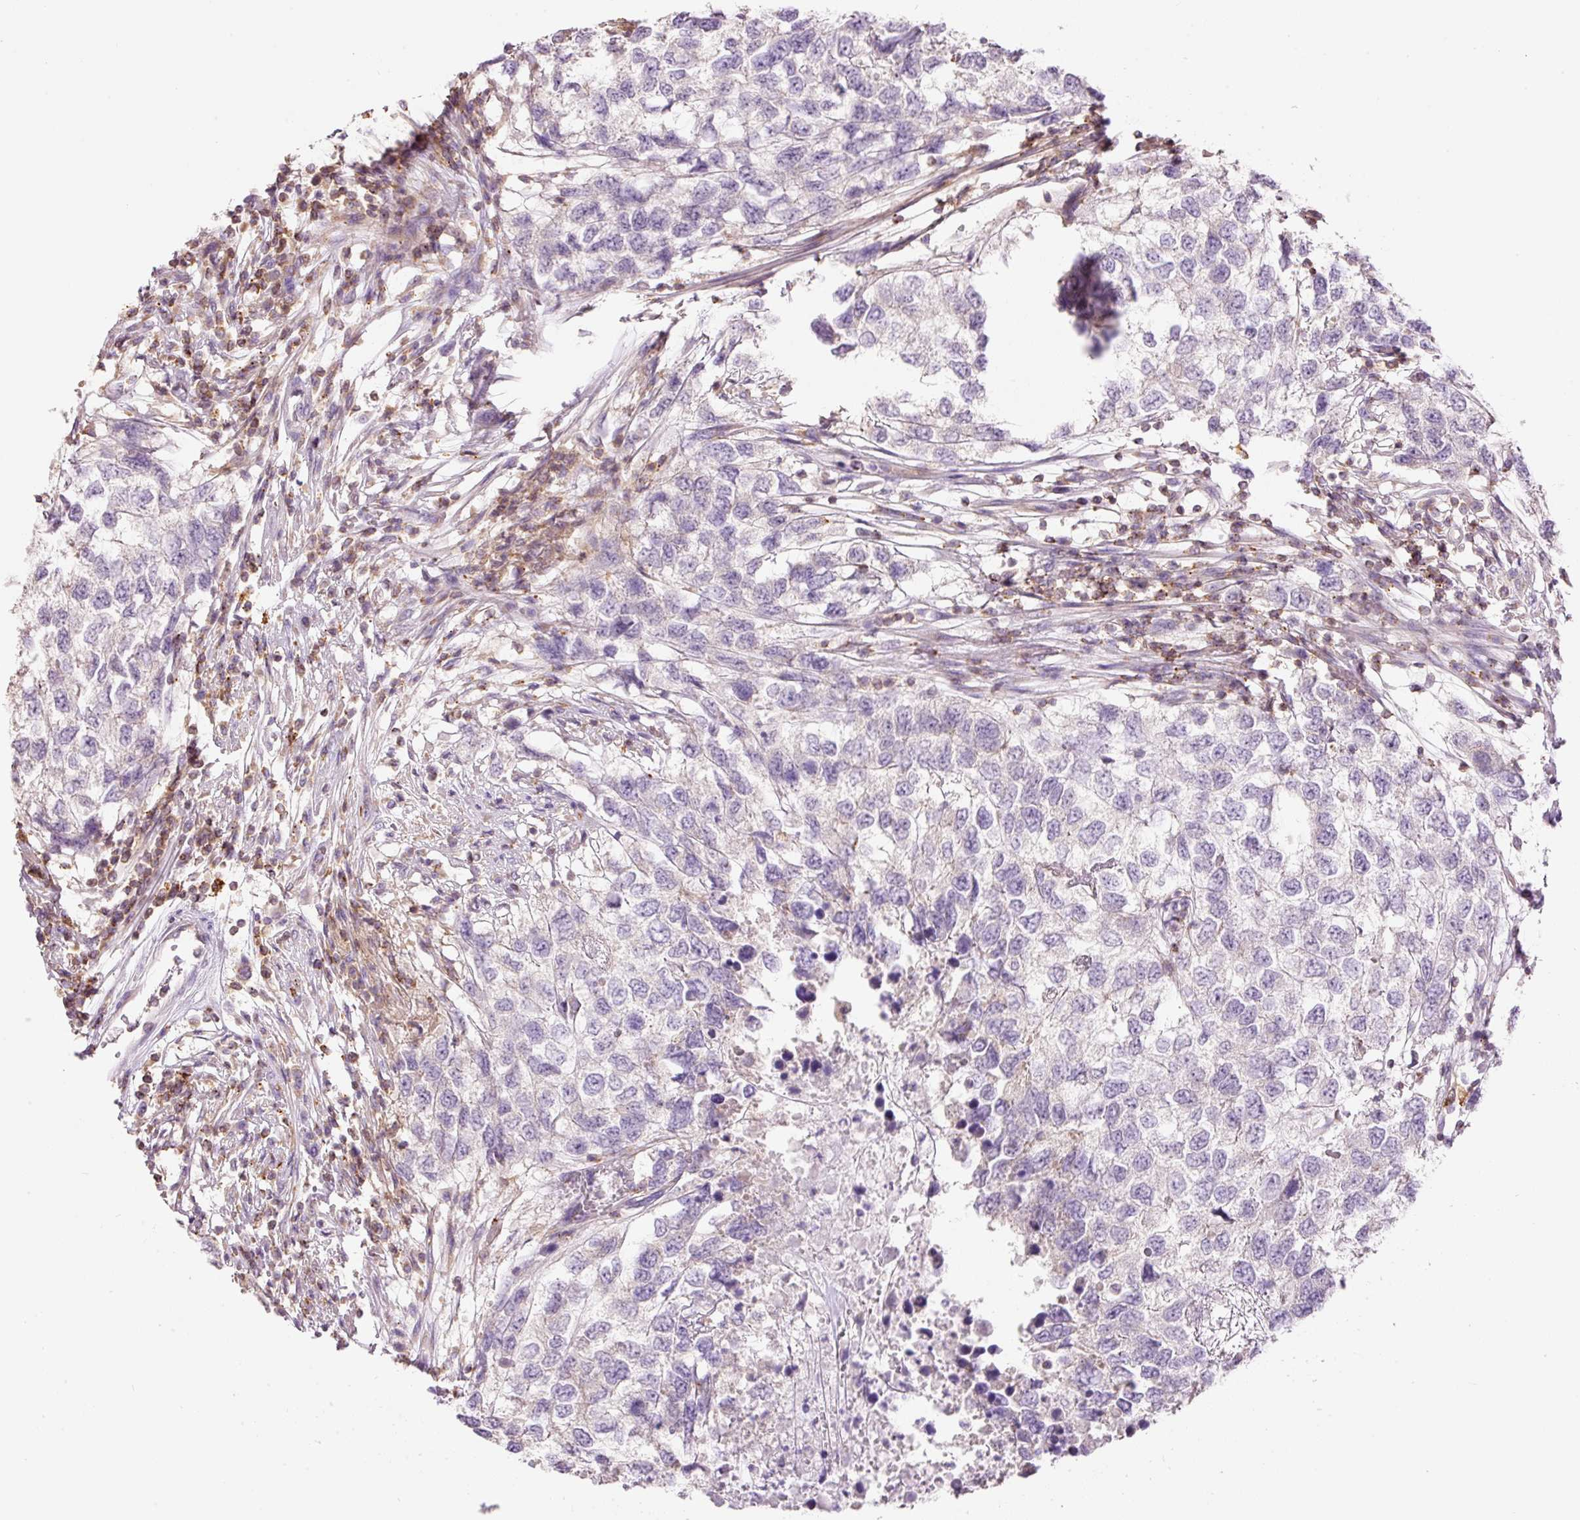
{"staining": {"intensity": "negative", "quantity": "none", "location": "none"}, "tissue": "testis cancer", "cell_type": "Tumor cells", "image_type": "cancer", "snomed": [{"axis": "morphology", "description": "Carcinoma, Embryonal, NOS"}, {"axis": "topography", "description": "Testis"}], "caption": "Tumor cells are negative for protein expression in human embryonal carcinoma (testis).", "gene": "DOK6", "patient": {"sex": "male", "age": 83}}